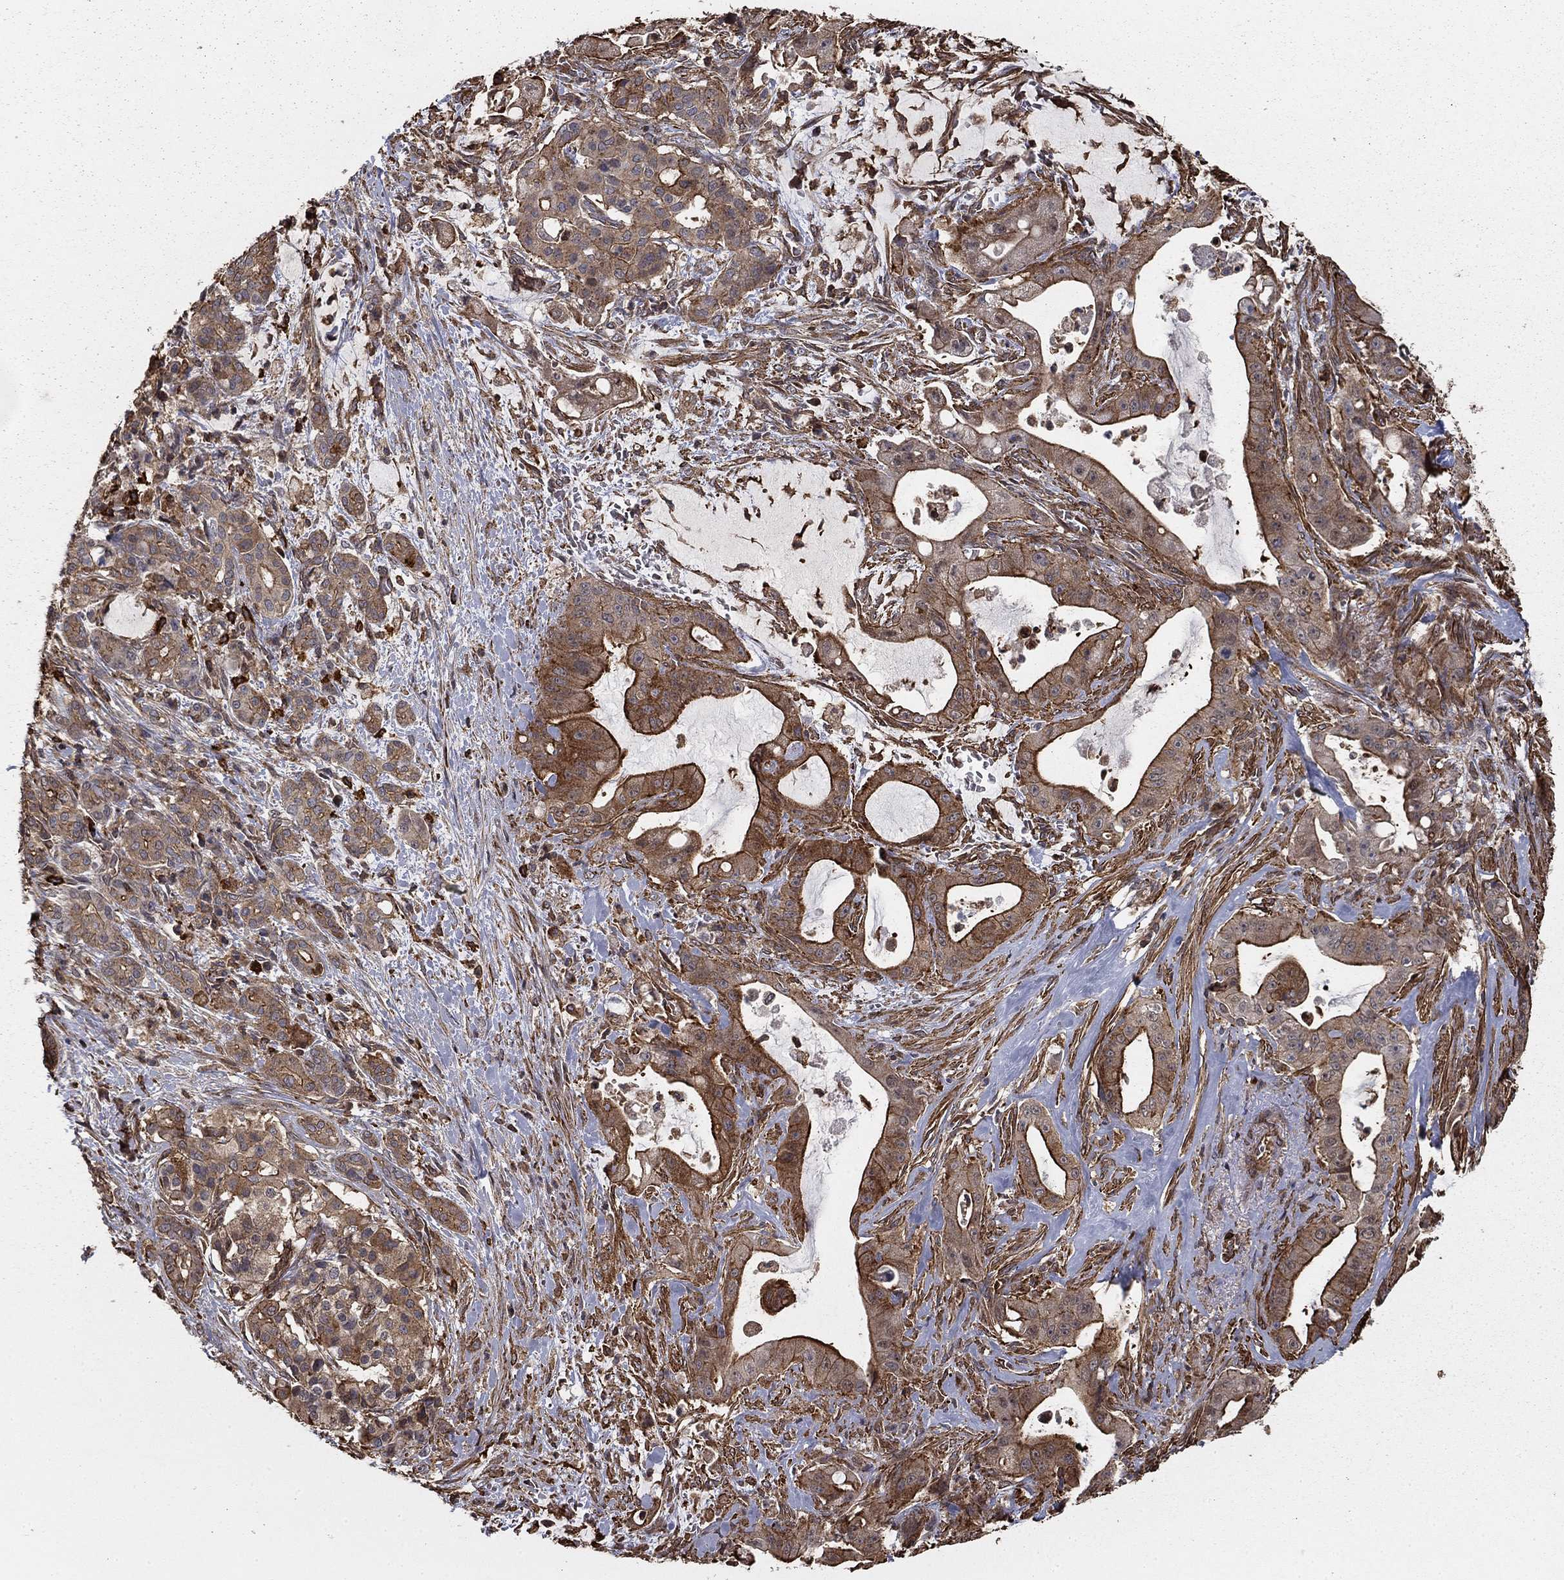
{"staining": {"intensity": "moderate", "quantity": "25%-75%", "location": "cytoplasmic/membranous"}, "tissue": "pancreatic cancer", "cell_type": "Tumor cells", "image_type": "cancer", "snomed": [{"axis": "morphology", "description": "Normal tissue, NOS"}, {"axis": "morphology", "description": "Inflammation, NOS"}, {"axis": "morphology", "description": "Adenocarcinoma, NOS"}, {"axis": "topography", "description": "Pancreas"}], "caption": "Immunohistochemical staining of pancreatic cancer reveals moderate cytoplasmic/membranous protein positivity in about 25%-75% of tumor cells.", "gene": "HABP4", "patient": {"sex": "male", "age": 57}}